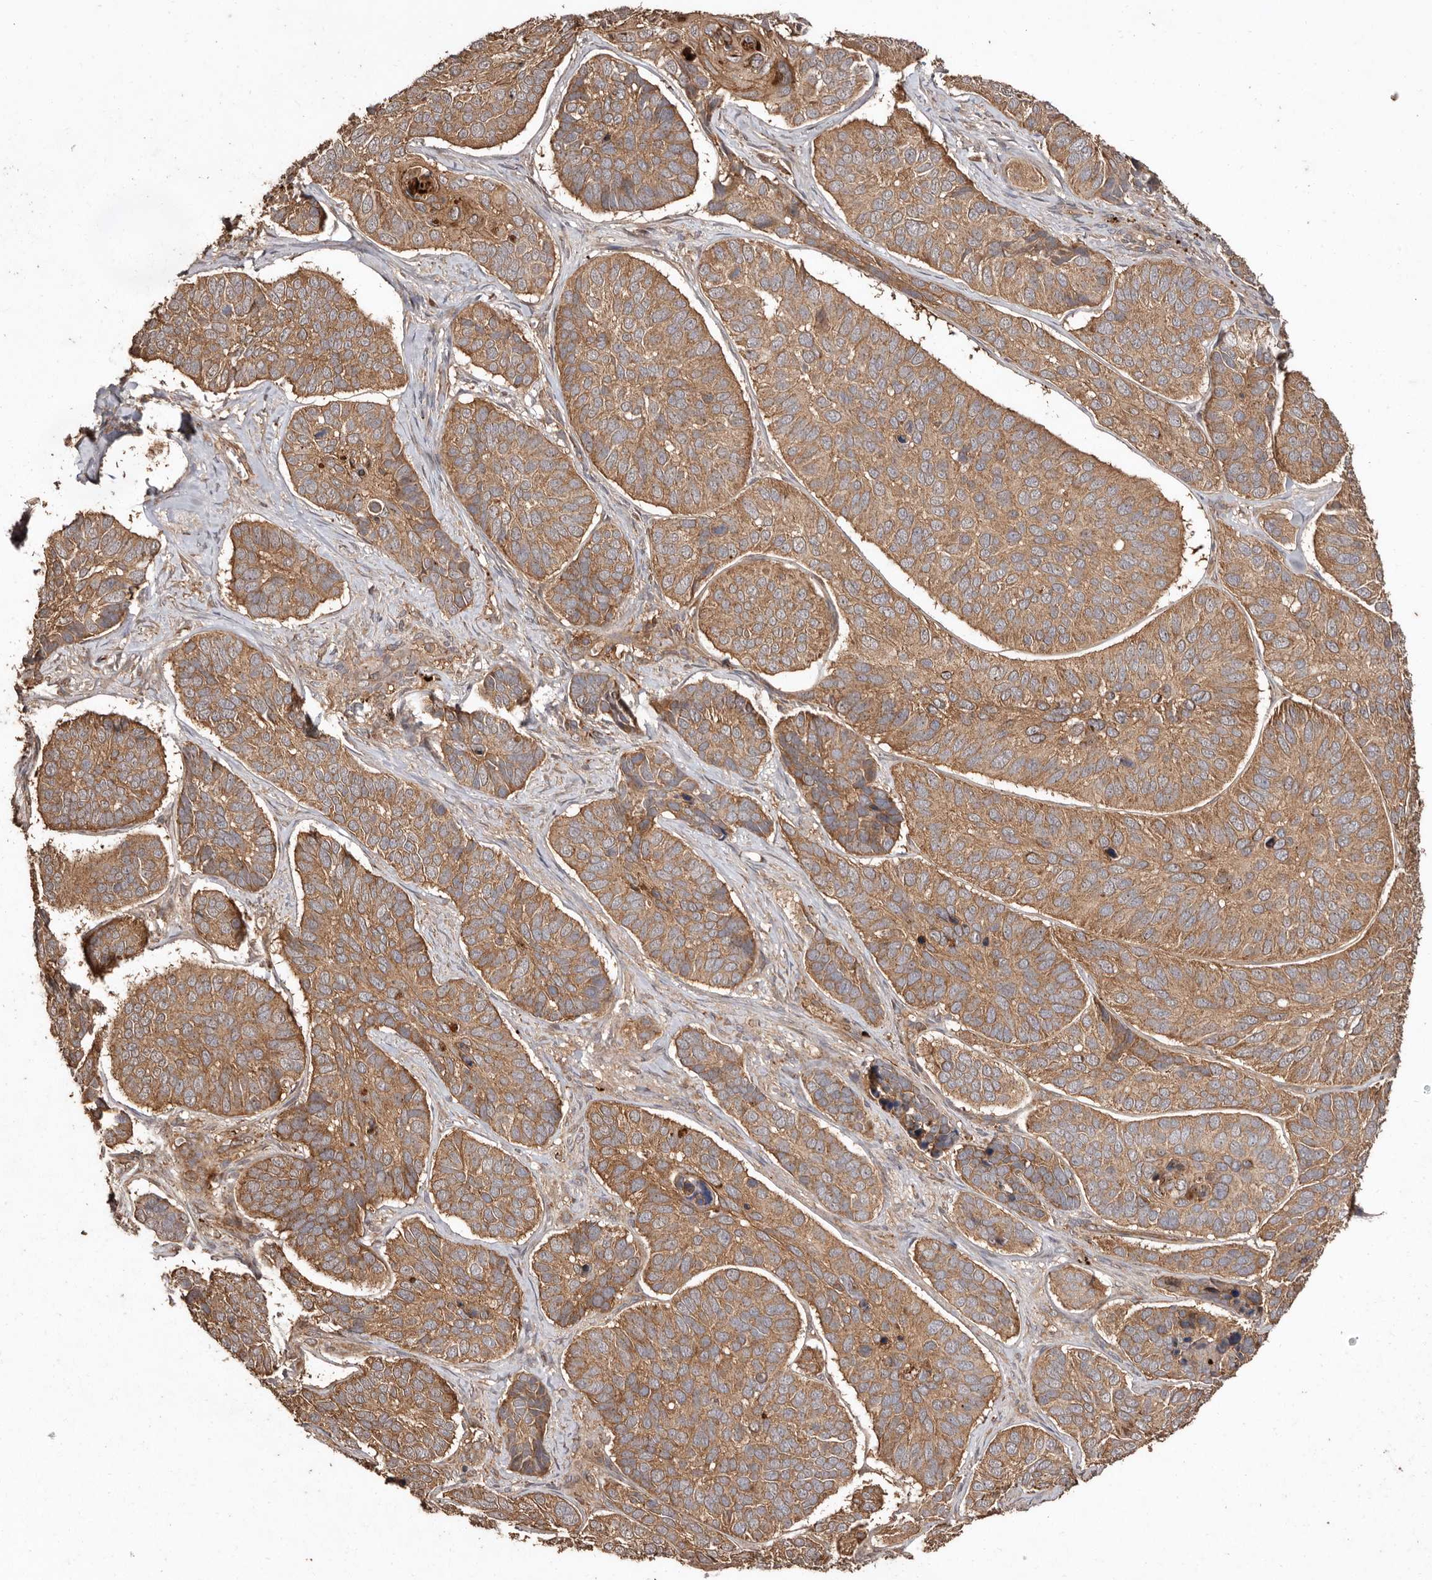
{"staining": {"intensity": "moderate", "quantity": ">75%", "location": "cytoplasmic/membranous"}, "tissue": "skin cancer", "cell_type": "Tumor cells", "image_type": "cancer", "snomed": [{"axis": "morphology", "description": "Basal cell carcinoma"}, {"axis": "topography", "description": "Skin"}], "caption": "There is medium levels of moderate cytoplasmic/membranous positivity in tumor cells of skin cancer (basal cell carcinoma), as demonstrated by immunohistochemical staining (brown color).", "gene": "RWDD1", "patient": {"sex": "male", "age": 62}}